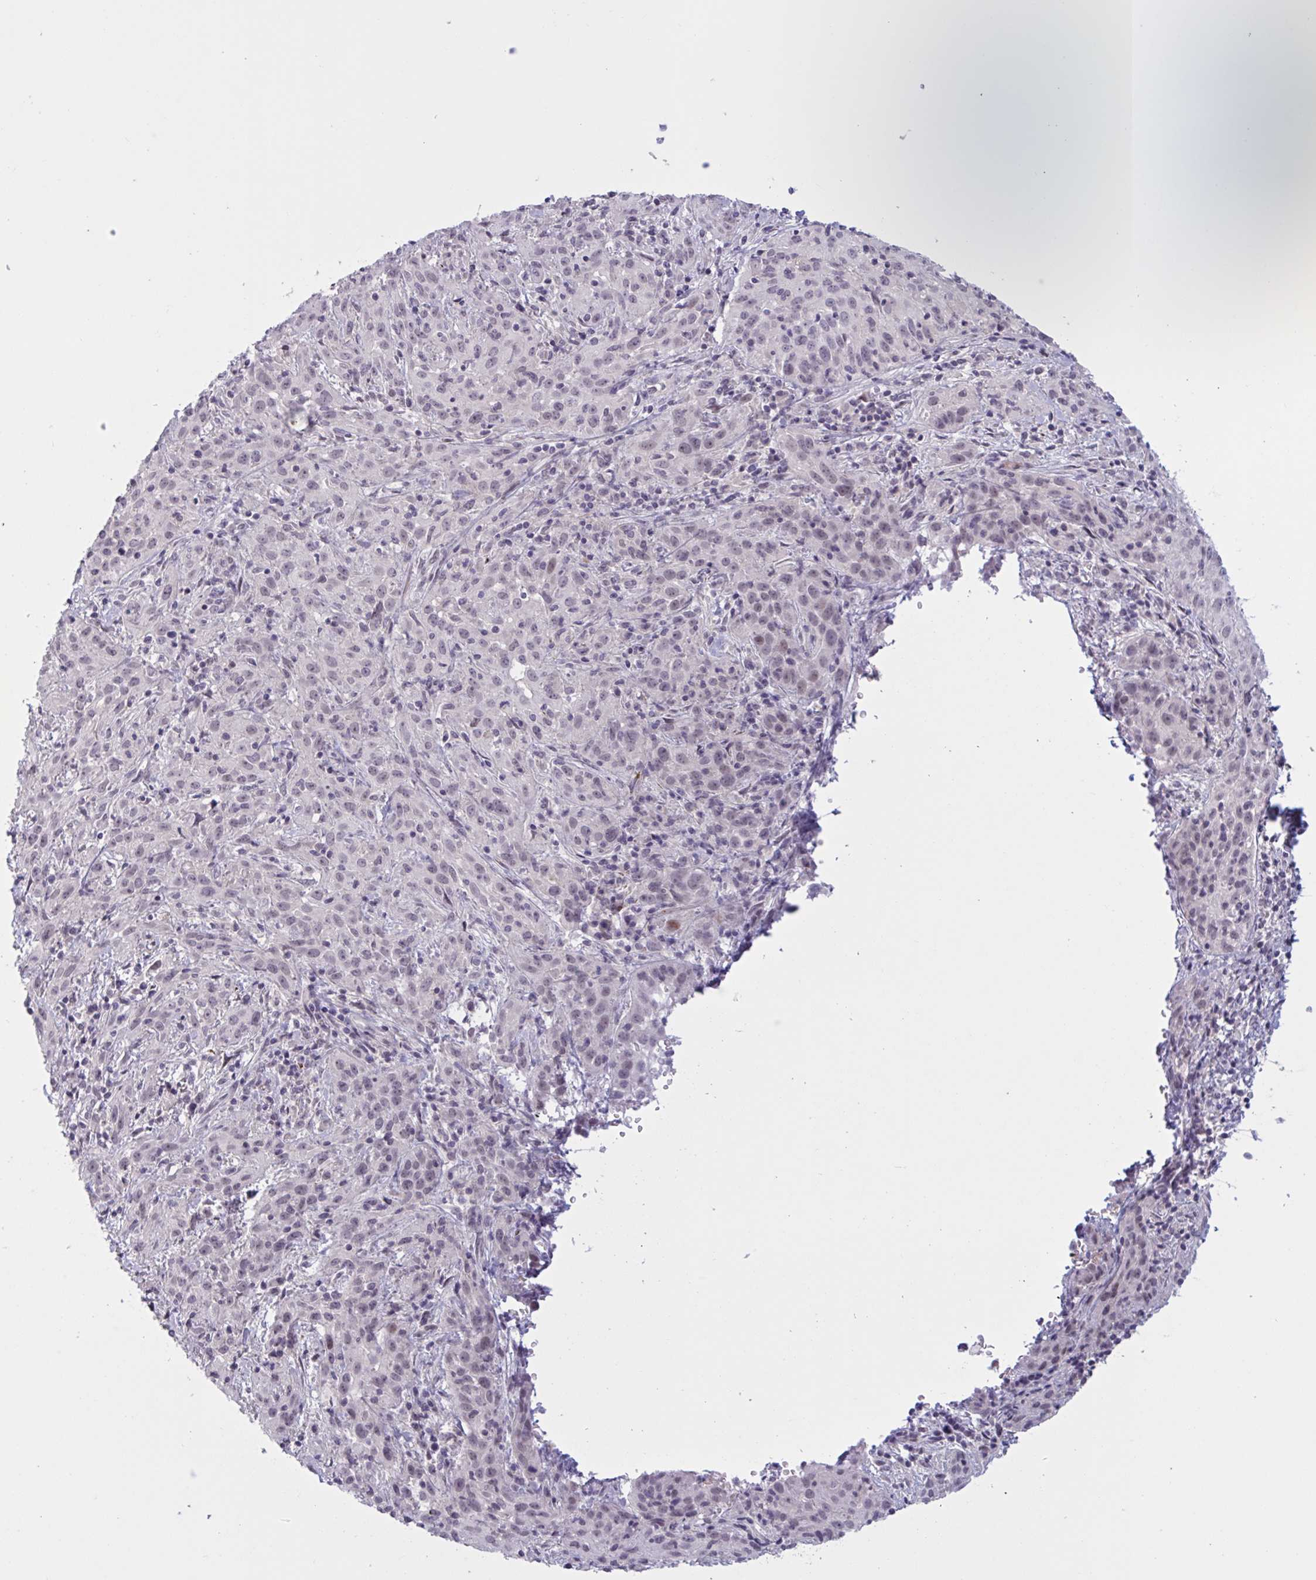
{"staining": {"intensity": "weak", "quantity": "<25%", "location": "nuclear"}, "tissue": "cervical cancer", "cell_type": "Tumor cells", "image_type": "cancer", "snomed": [{"axis": "morphology", "description": "Squamous cell carcinoma, NOS"}, {"axis": "topography", "description": "Cervix"}], "caption": "The histopathology image displays no significant positivity in tumor cells of cervical cancer.", "gene": "RFPL4B", "patient": {"sex": "female", "age": 57}}